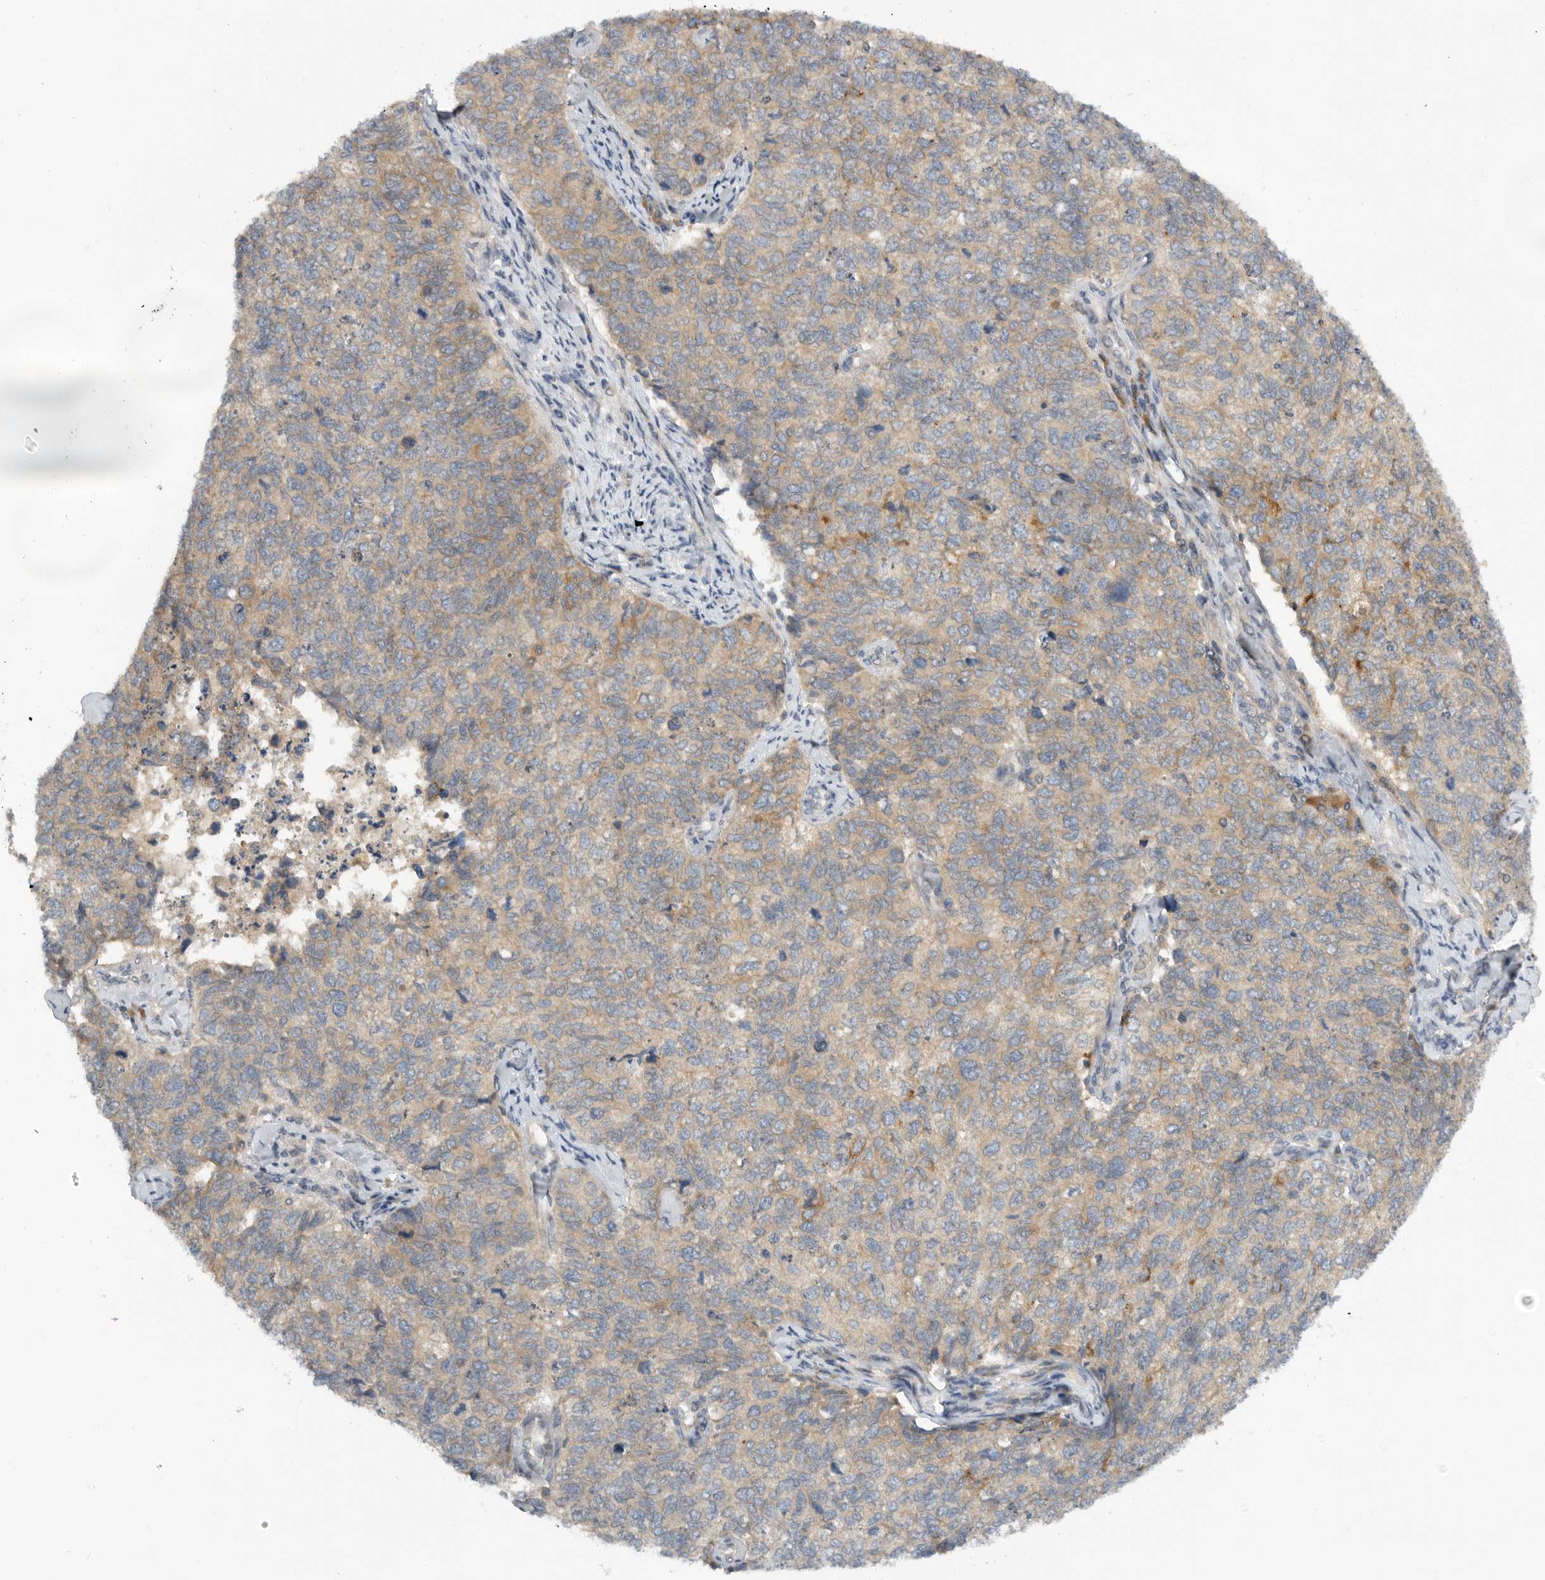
{"staining": {"intensity": "weak", "quantity": "25%-75%", "location": "cytoplasmic/membranous"}, "tissue": "cervical cancer", "cell_type": "Tumor cells", "image_type": "cancer", "snomed": [{"axis": "morphology", "description": "Squamous cell carcinoma, NOS"}, {"axis": "topography", "description": "Cervix"}], "caption": "Cervical cancer (squamous cell carcinoma) stained for a protein (brown) exhibits weak cytoplasmic/membranous positive expression in about 25%-75% of tumor cells.", "gene": "AASDHPPT", "patient": {"sex": "female", "age": 63}}